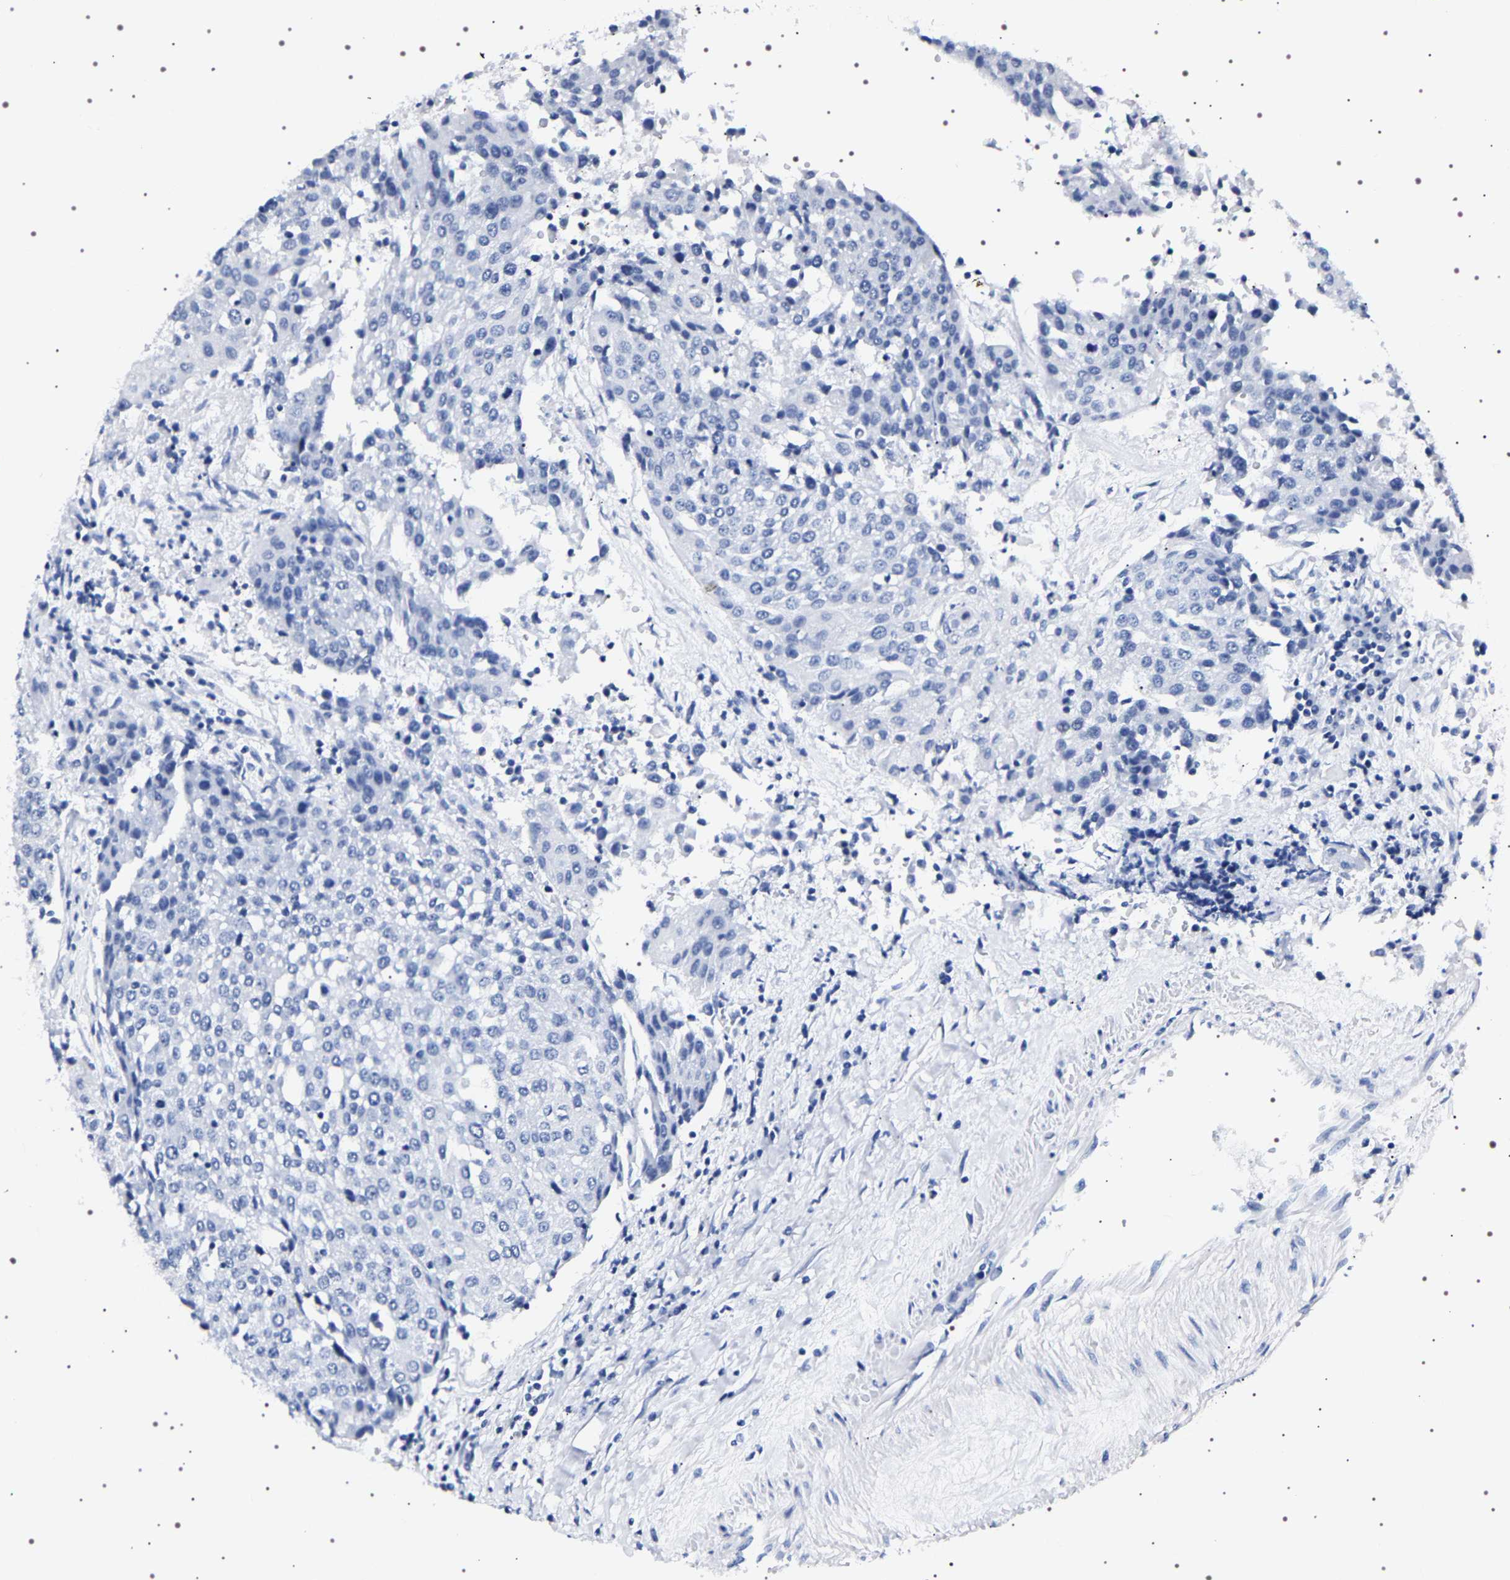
{"staining": {"intensity": "negative", "quantity": "none", "location": "none"}, "tissue": "urothelial cancer", "cell_type": "Tumor cells", "image_type": "cancer", "snomed": [{"axis": "morphology", "description": "Urothelial carcinoma, High grade"}, {"axis": "topography", "description": "Urinary bladder"}], "caption": "Tumor cells show no significant positivity in urothelial cancer.", "gene": "UBQLN3", "patient": {"sex": "female", "age": 85}}